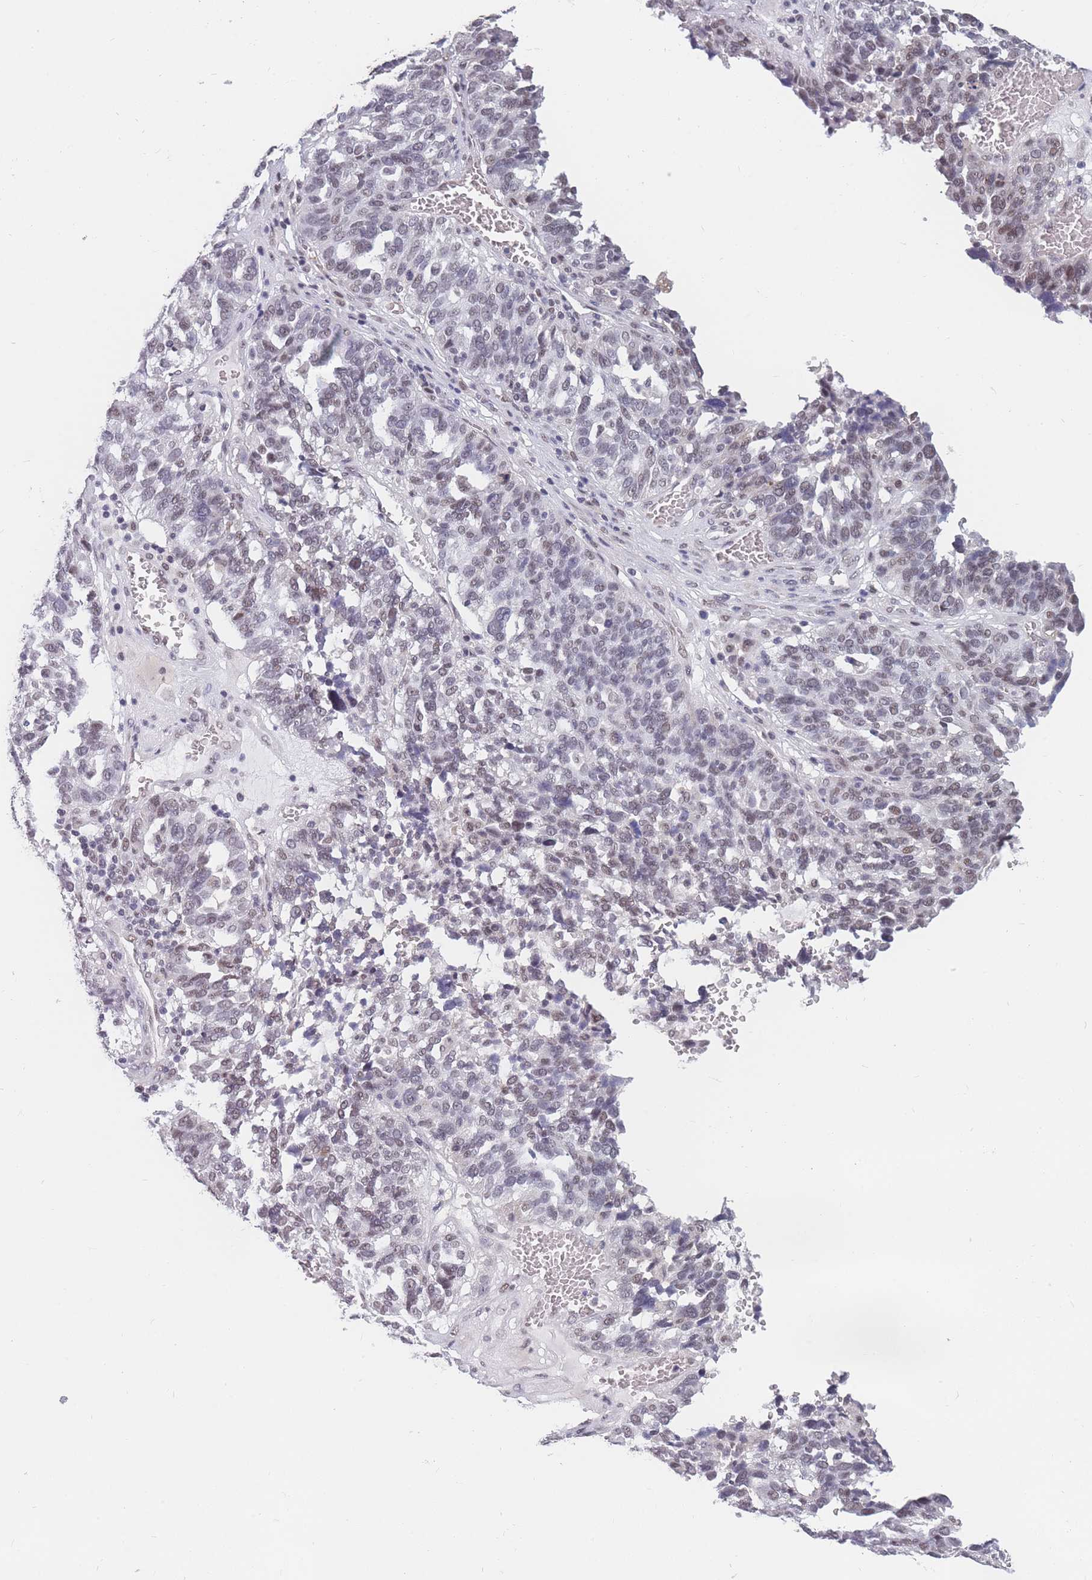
{"staining": {"intensity": "weak", "quantity": "<25%", "location": "nuclear"}, "tissue": "ovarian cancer", "cell_type": "Tumor cells", "image_type": "cancer", "snomed": [{"axis": "morphology", "description": "Cystadenocarcinoma, serous, NOS"}, {"axis": "topography", "description": "Ovary"}], "caption": "Image shows no protein staining in tumor cells of serous cystadenocarcinoma (ovarian) tissue. Brightfield microscopy of IHC stained with DAB (3,3'-diaminobenzidine) (brown) and hematoxylin (blue), captured at high magnification.", "gene": "SNRPA1", "patient": {"sex": "female", "age": 59}}